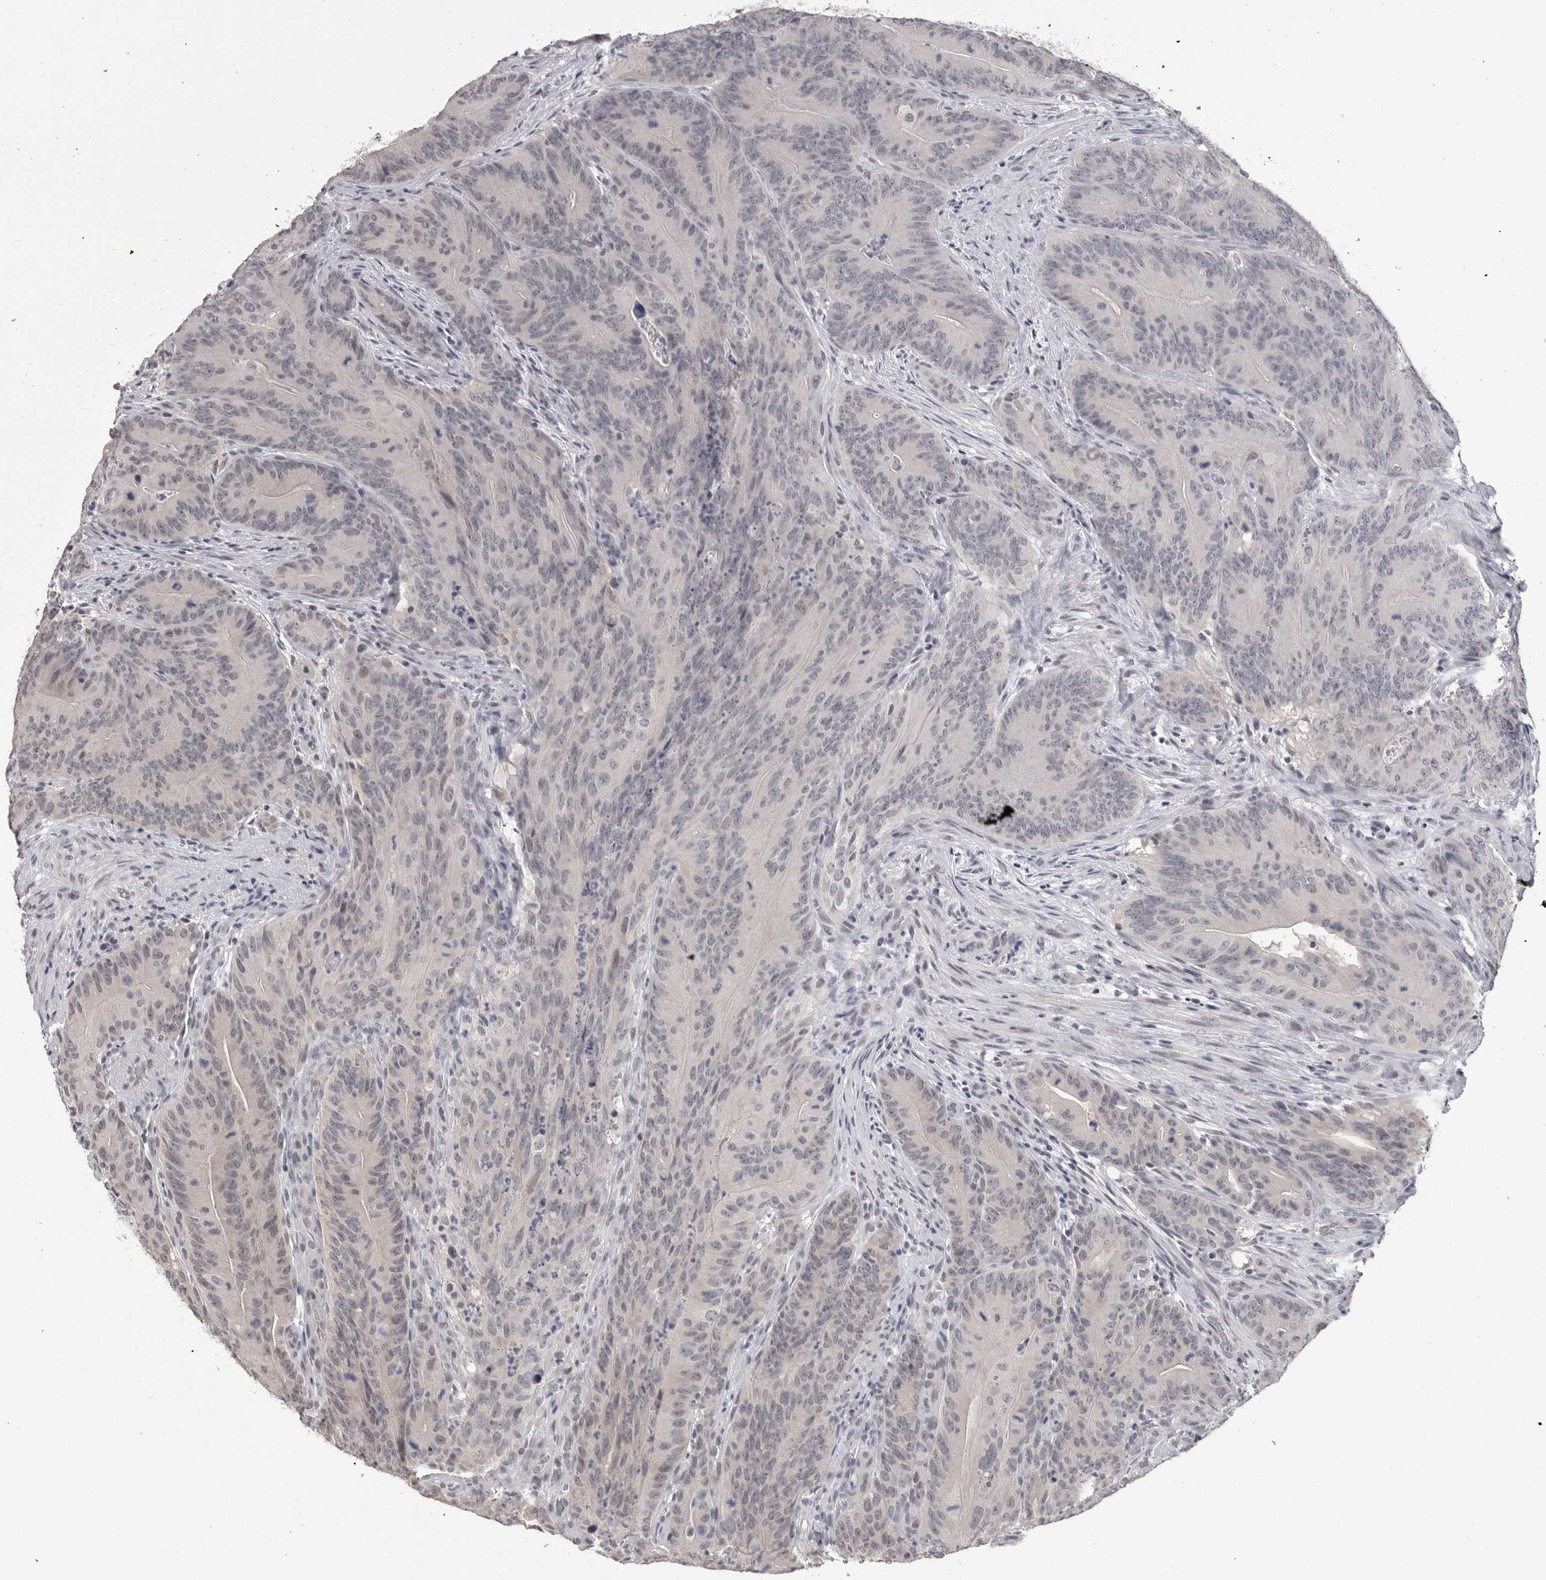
{"staining": {"intensity": "negative", "quantity": "none", "location": "none"}, "tissue": "colorectal cancer", "cell_type": "Tumor cells", "image_type": "cancer", "snomed": [{"axis": "morphology", "description": "Normal tissue, NOS"}, {"axis": "topography", "description": "Colon"}], "caption": "High magnification brightfield microscopy of colorectal cancer stained with DAB (brown) and counterstained with hematoxylin (blue): tumor cells show no significant positivity. The staining is performed using DAB brown chromogen with nuclei counter-stained in using hematoxylin.", "gene": "DLG2", "patient": {"sex": "female", "age": 82}}